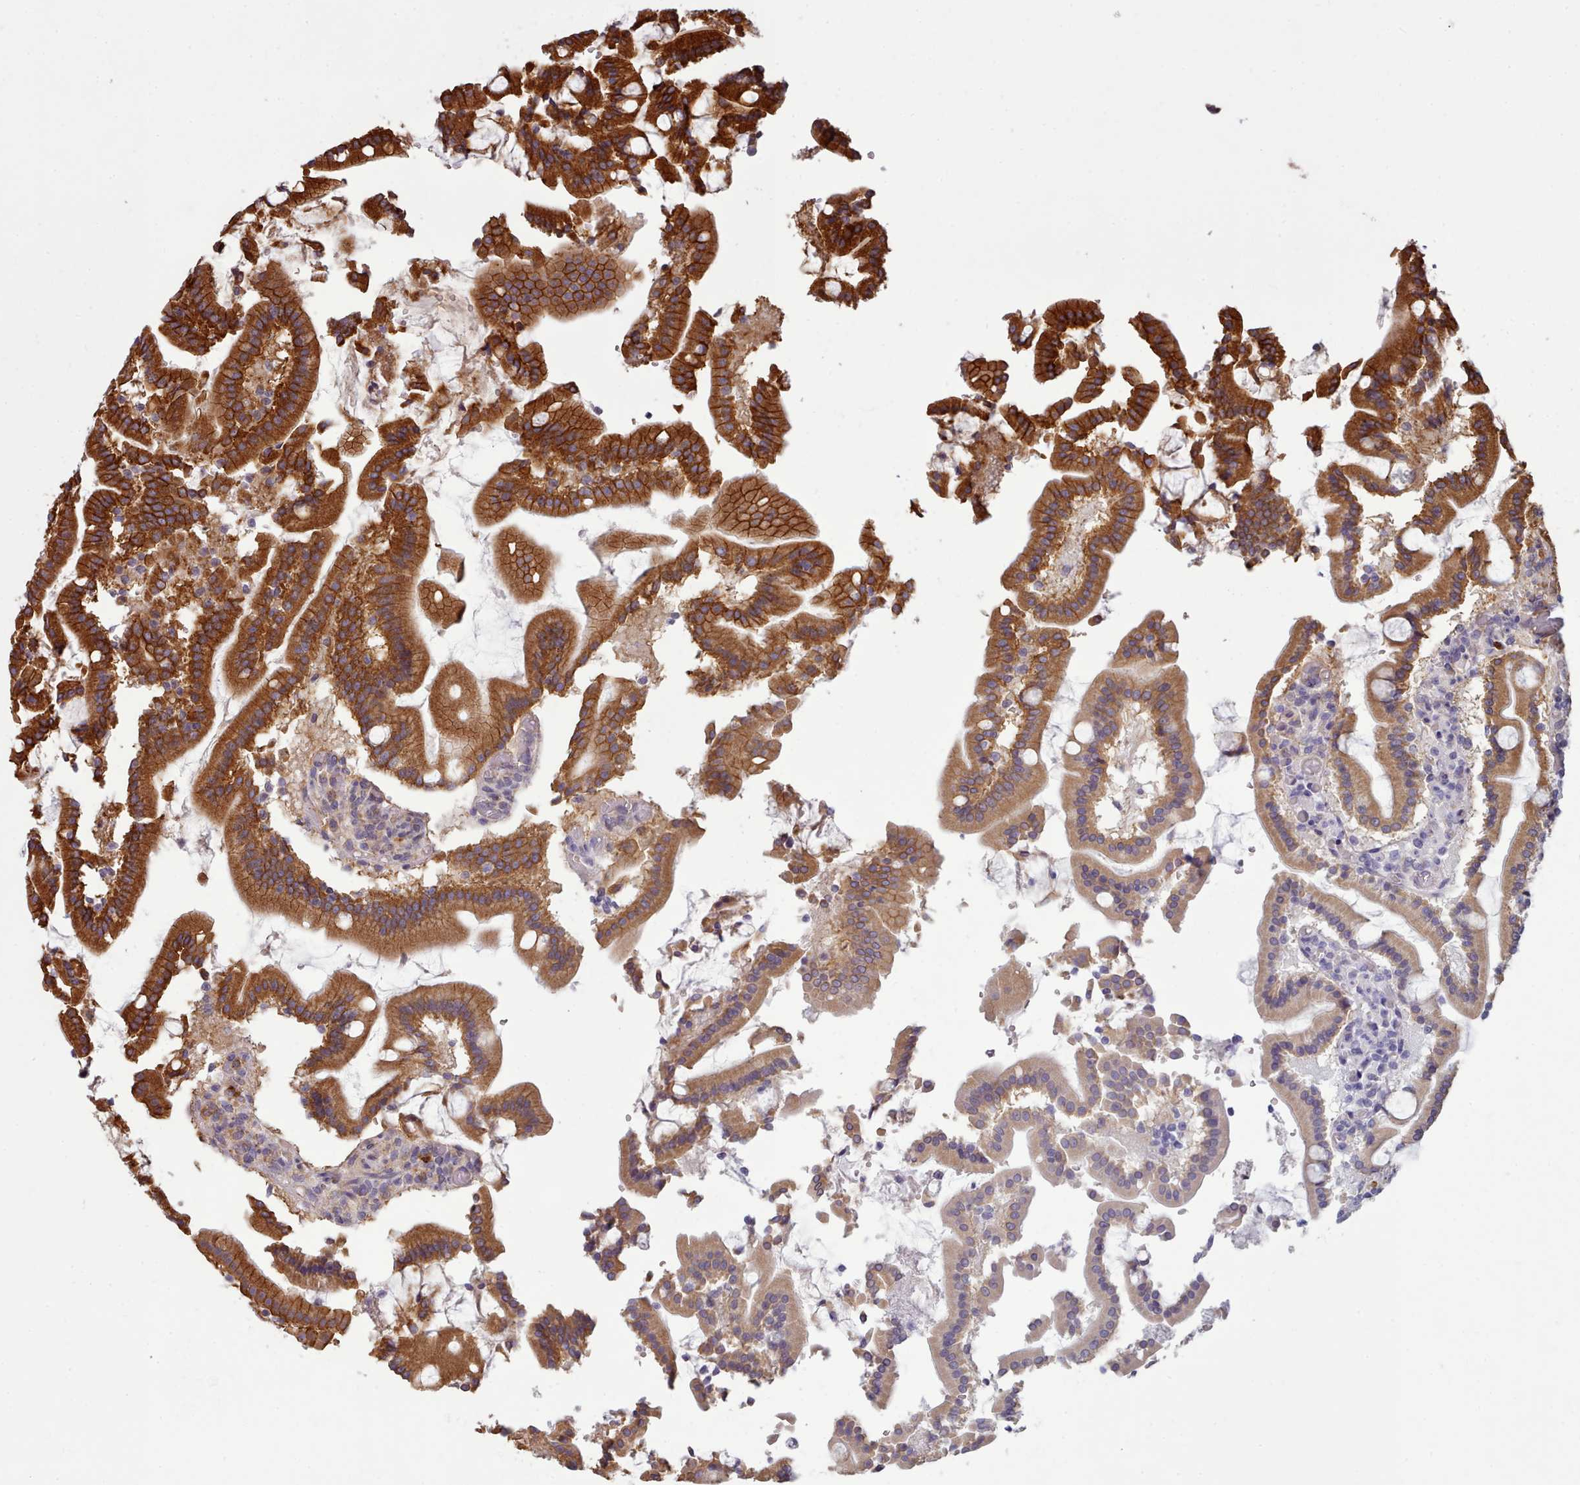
{"staining": {"intensity": "strong", "quantity": ">75%", "location": "cytoplasmic/membranous"}, "tissue": "duodenum", "cell_type": "Glandular cells", "image_type": "normal", "snomed": [{"axis": "morphology", "description": "Normal tissue, NOS"}, {"axis": "topography", "description": "Duodenum"}], "caption": "This histopathology image demonstrates benign duodenum stained with immunohistochemistry (IHC) to label a protein in brown. The cytoplasmic/membranous of glandular cells show strong positivity for the protein. Nuclei are counter-stained blue.", "gene": "MRPL46", "patient": {"sex": "male", "age": 55}}